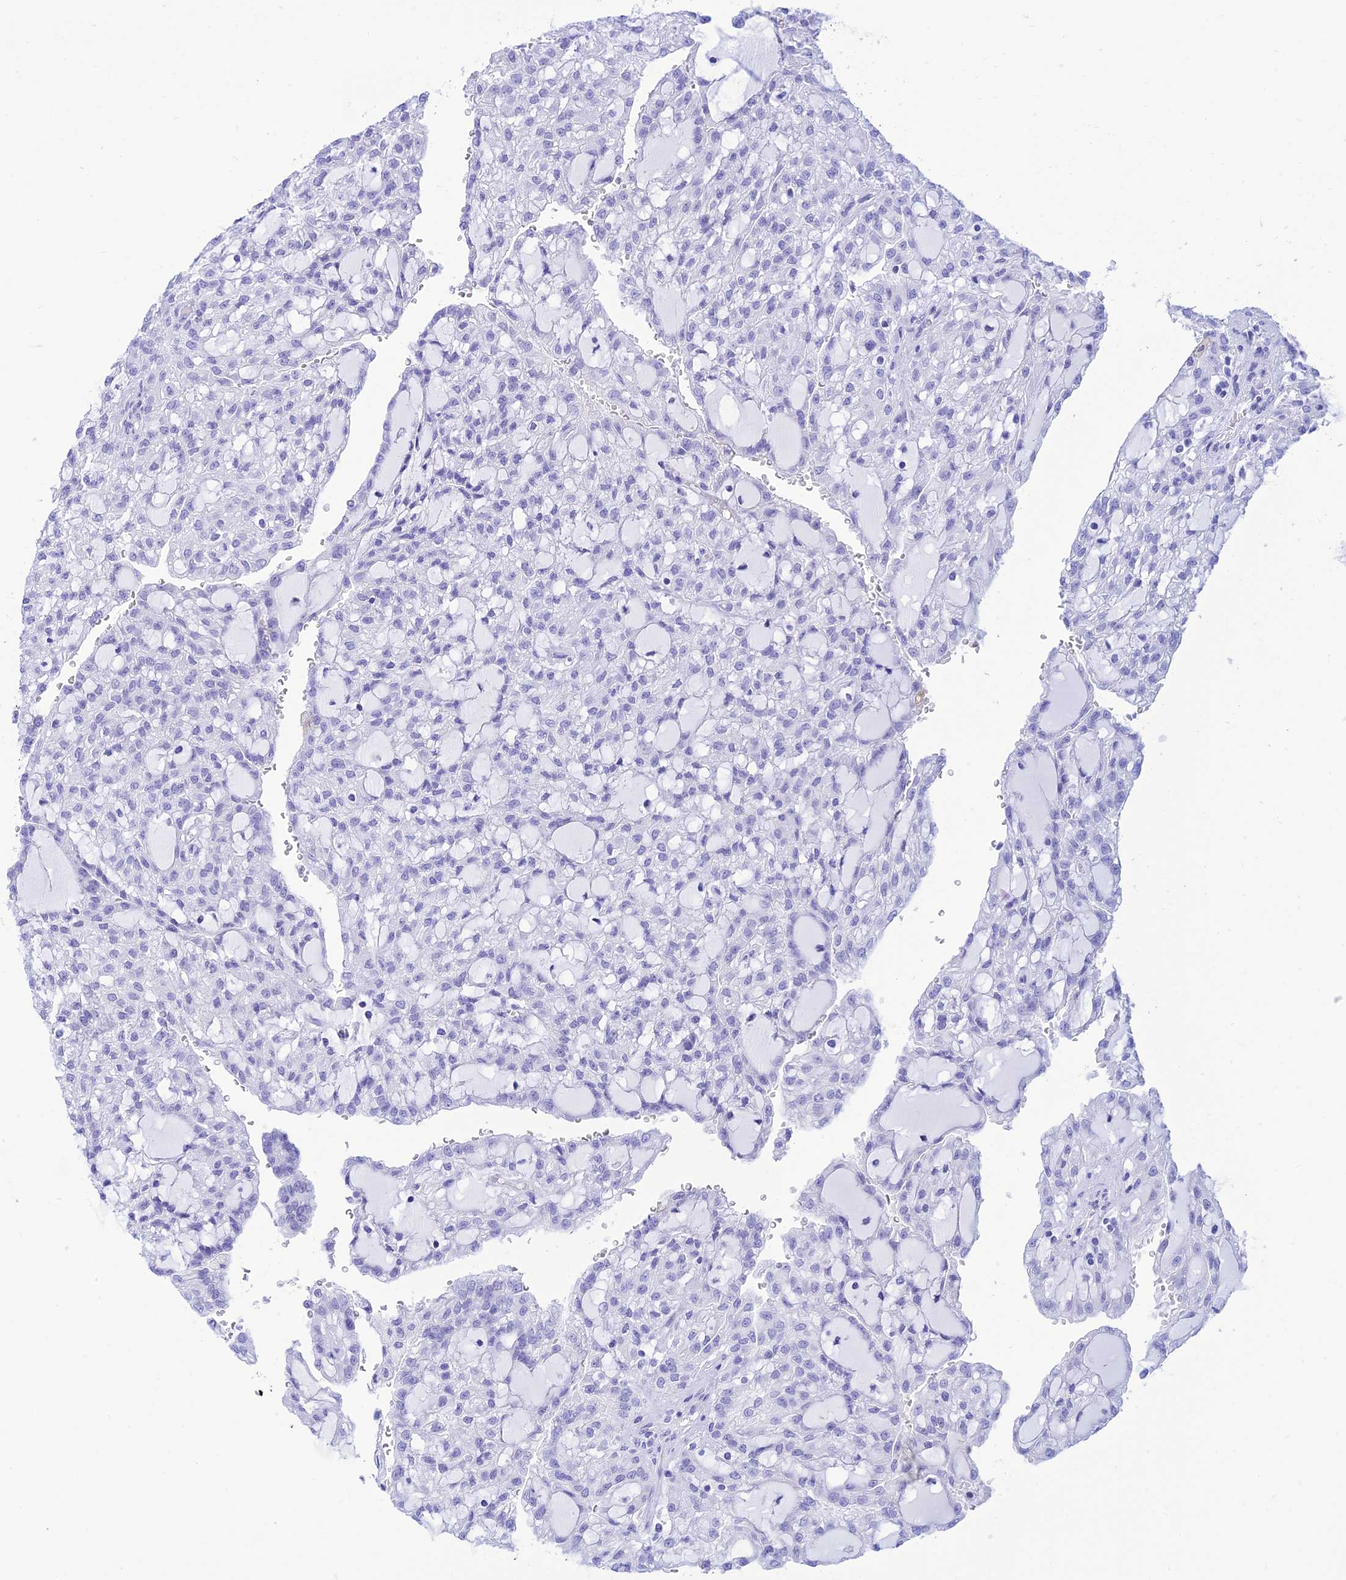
{"staining": {"intensity": "negative", "quantity": "none", "location": "none"}, "tissue": "renal cancer", "cell_type": "Tumor cells", "image_type": "cancer", "snomed": [{"axis": "morphology", "description": "Adenocarcinoma, NOS"}, {"axis": "topography", "description": "Kidney"}], "caption": "A high-resolution image shows immunohistochemistry (IHC) staining of renal adenocarcinoma, which reveals no significant positivity in tumor cells.", "gene": "PRNP", "patient": {"sex": "male", "age": 63}}